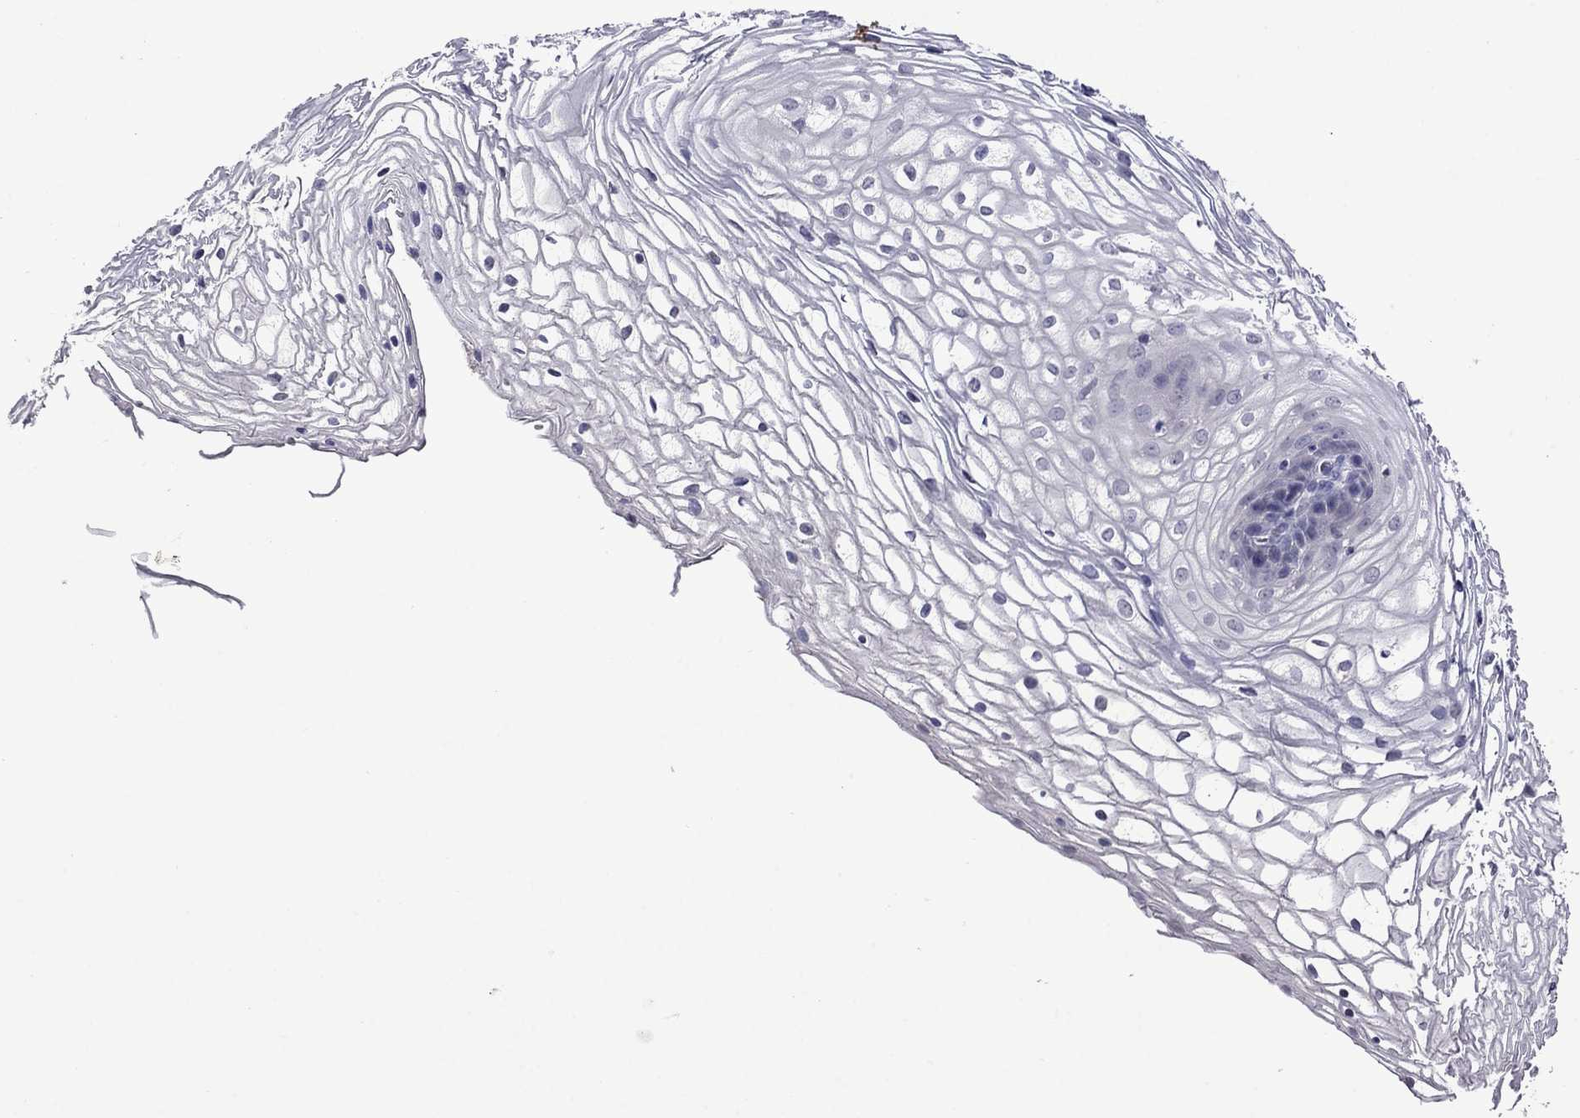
{"staining": {"intensity": "negative", "quantity": "none", "location": "none"}, "tissue": "vagina", "cell_type": "Squamous epithelial cells", "image_type": "normal", "snomed": [{"axis": "morphology", "description": "Normal tissue, NOS"}, {"axis": "topography", "description": "Vagina"}], "caption": "IHC image of normal vagina: vagina stained with DAB reveals no significant protein expression in squamous epithelial cells.", "gene": "STAR", "patient": {"sex": "female", "age": 34}}